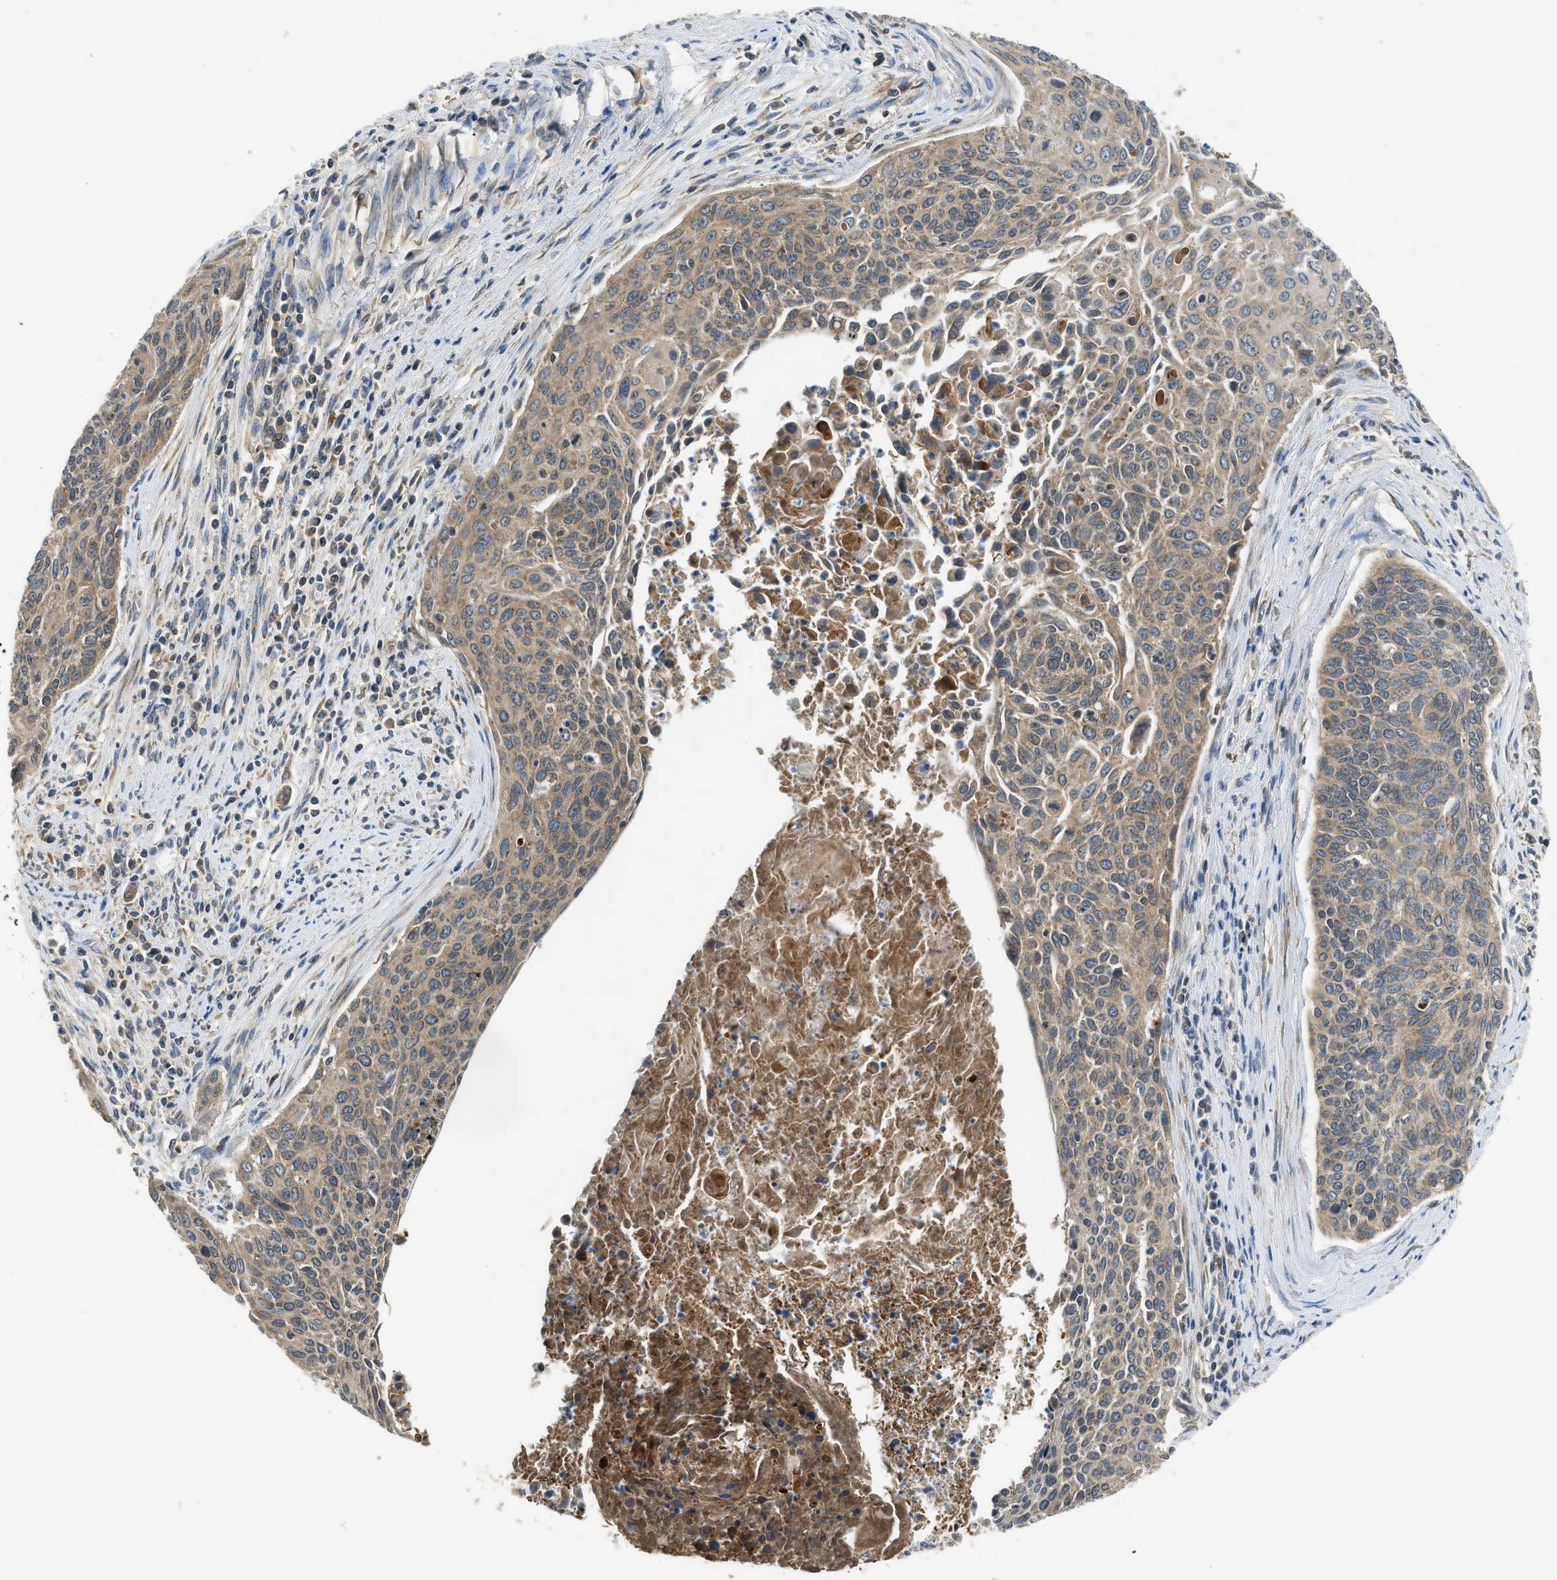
{"staining": {"intensity": "moderate", "quantity": ">75%", "location": "cytoplasmic/membranous"}, "tissue": "cervical cancer", "cell_type": "Tumor cells", "image_type": "cancer", "snomed": [{"axis": "morphology", "description": "Squamous cell carcinoma, NOS"}, {"axis": "topography", "description": "Cervix"}], "caption": "Protein analysis of cervical squamous cell carcinoma tissue demonstrates moderate cytoplasmic/membranous positivity in about >75% of tumor cells.", "gene": "PAFAH2", "patient": {"sex": "female", "age": 55}}